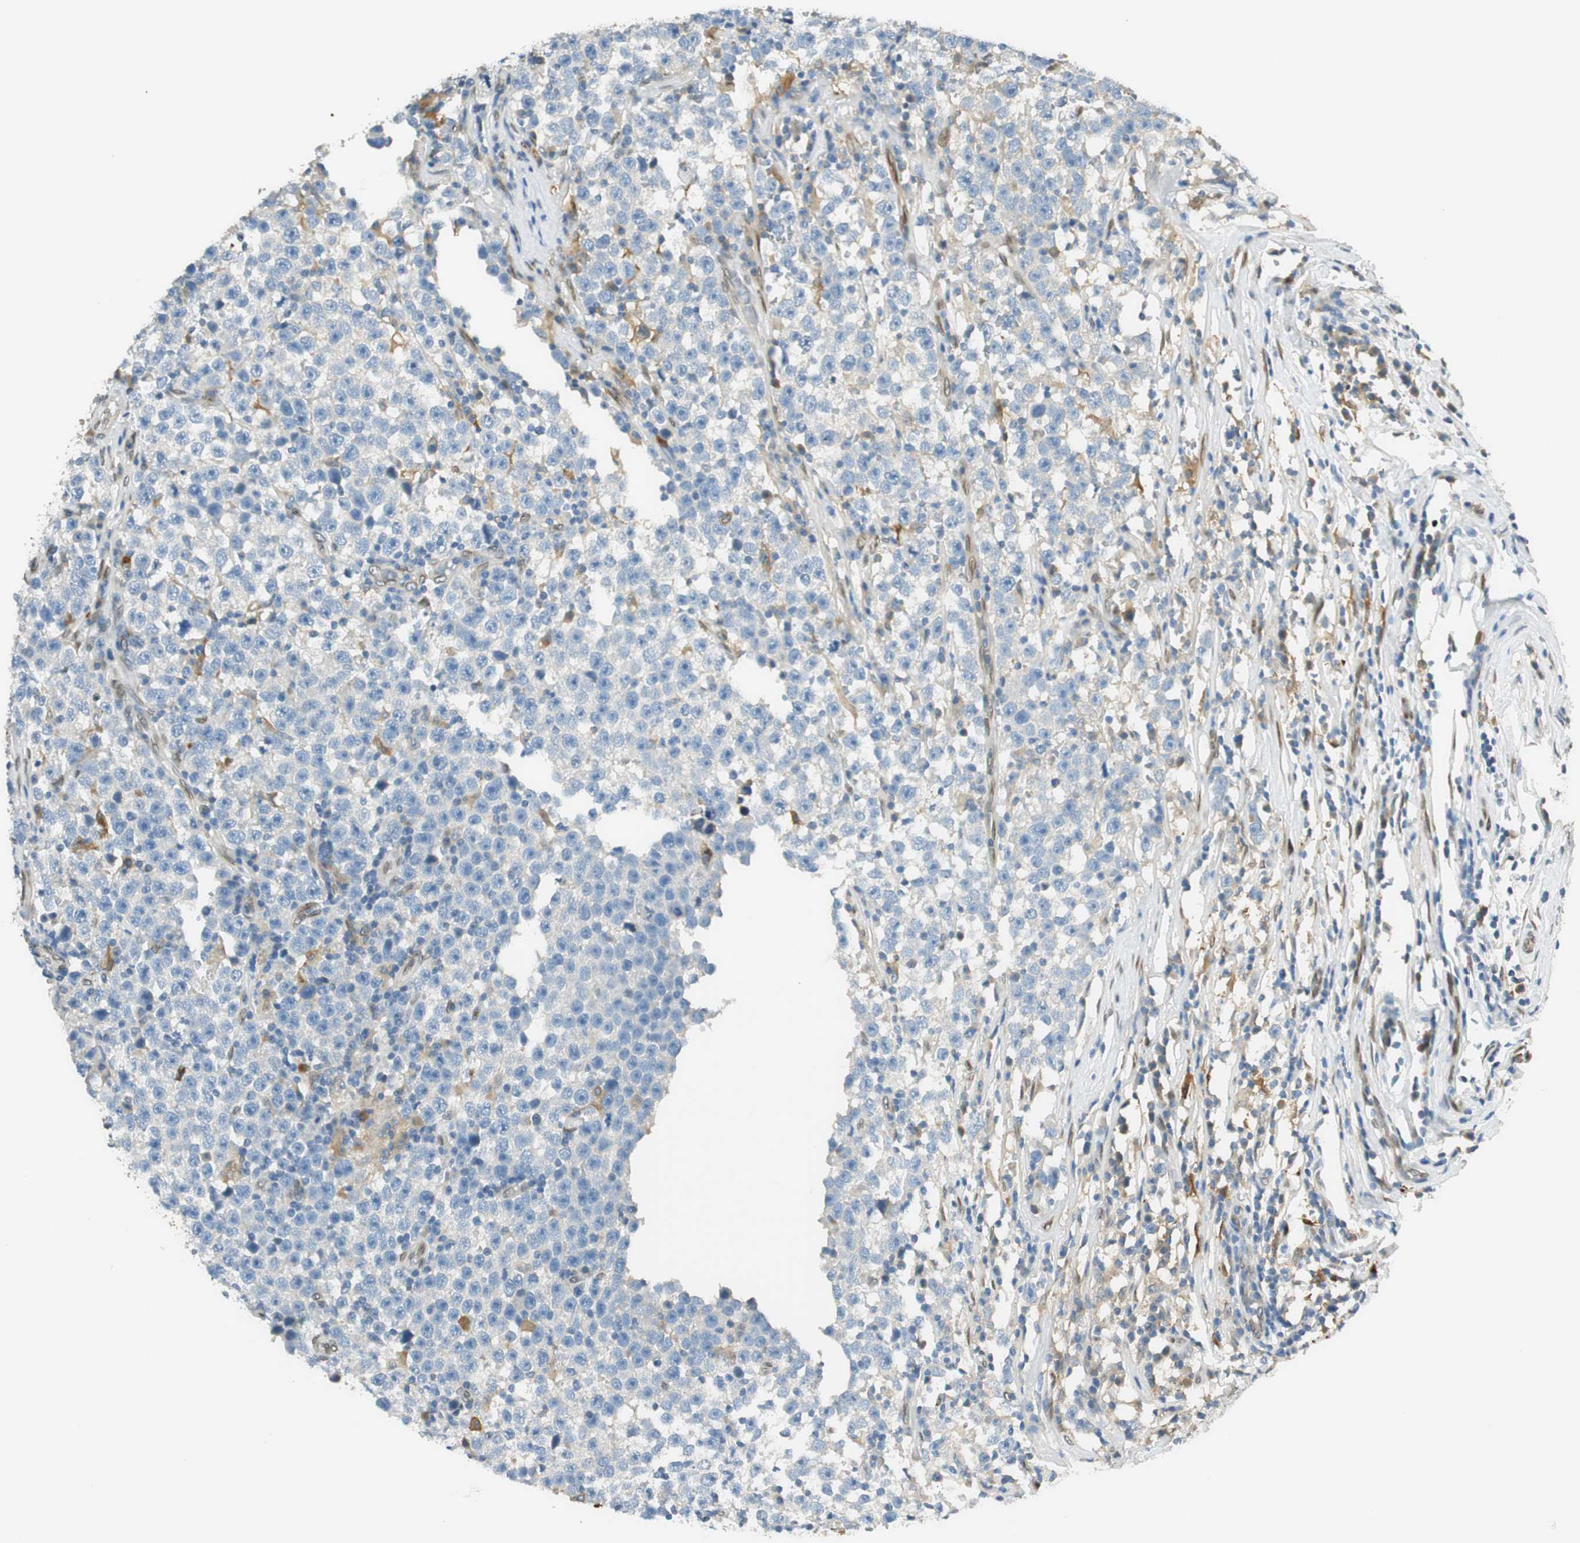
{"staining": {"intensity": "negative", "quantity": "none", "location": "none"}, "tissue": "testis cancer", "cell_type": "Tumor cells", "image_type": "cancer", "snomed": [{"axis": "morphology", "description": "Seminoma, NOS"}, {"axis": "topography", "description": "Testis"}], "caption": "Immunohistochemistry of human testis seminoma shows no staining in tumor cells.", "gene": "TMEM260", "patient": {"sex": "male", "age": 43}}